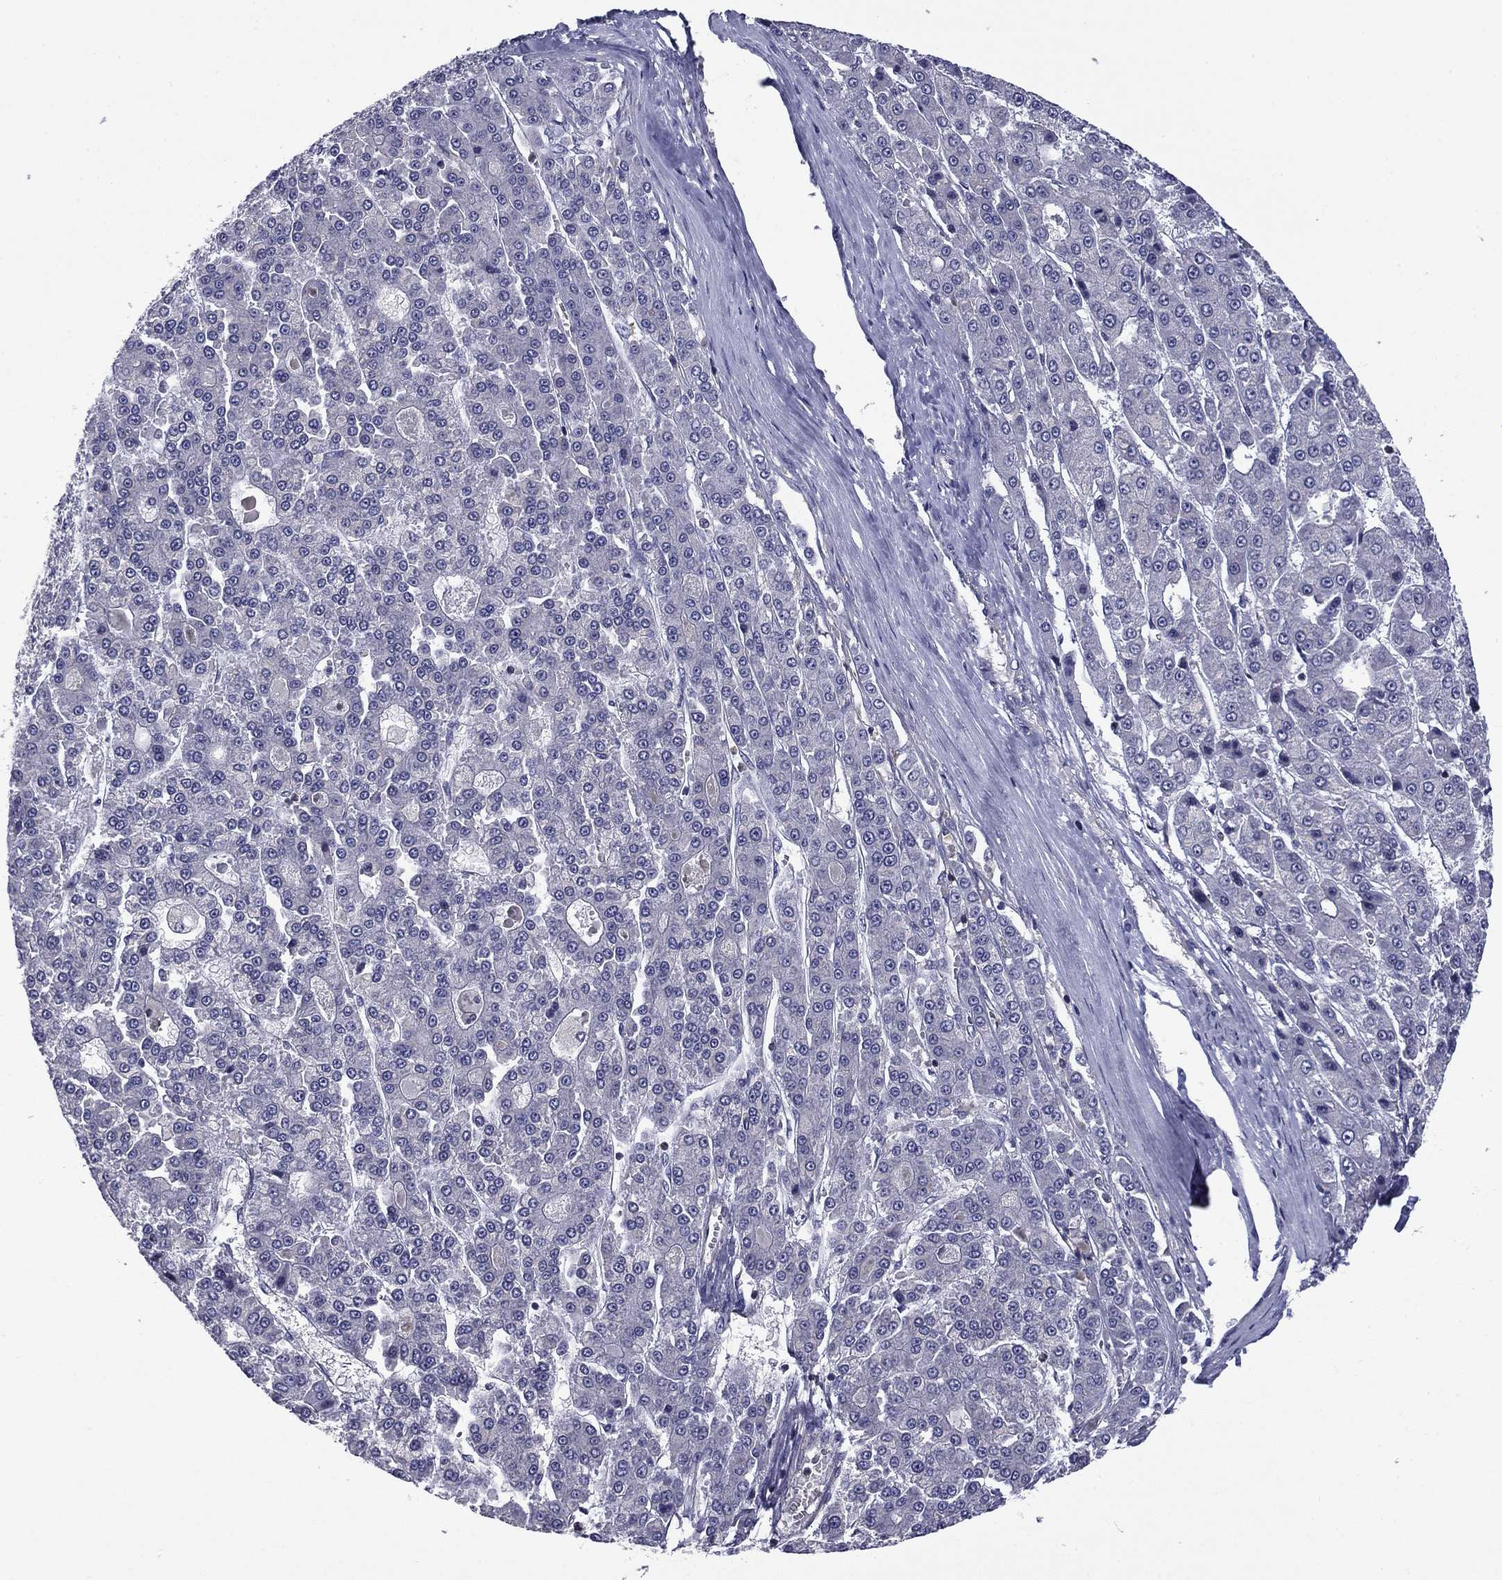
{"staining": {"intensity": "negative", "quantity": "none", "location": "none"}, "tissue": "liver cancer", "cell_type": "Tumor cells", "image_type": "cancer", "snomed": [{"axis": "morphology", "description": "Carcinoma, Hepatocellular, NOS"}, {"axis": "topography", "description": "Liver"}], "caption": "Tumor cells show no significant protein expression in liver cancer.", "gene": "ARHGAP45", "patient": {"sex": "male", "age": 70}}